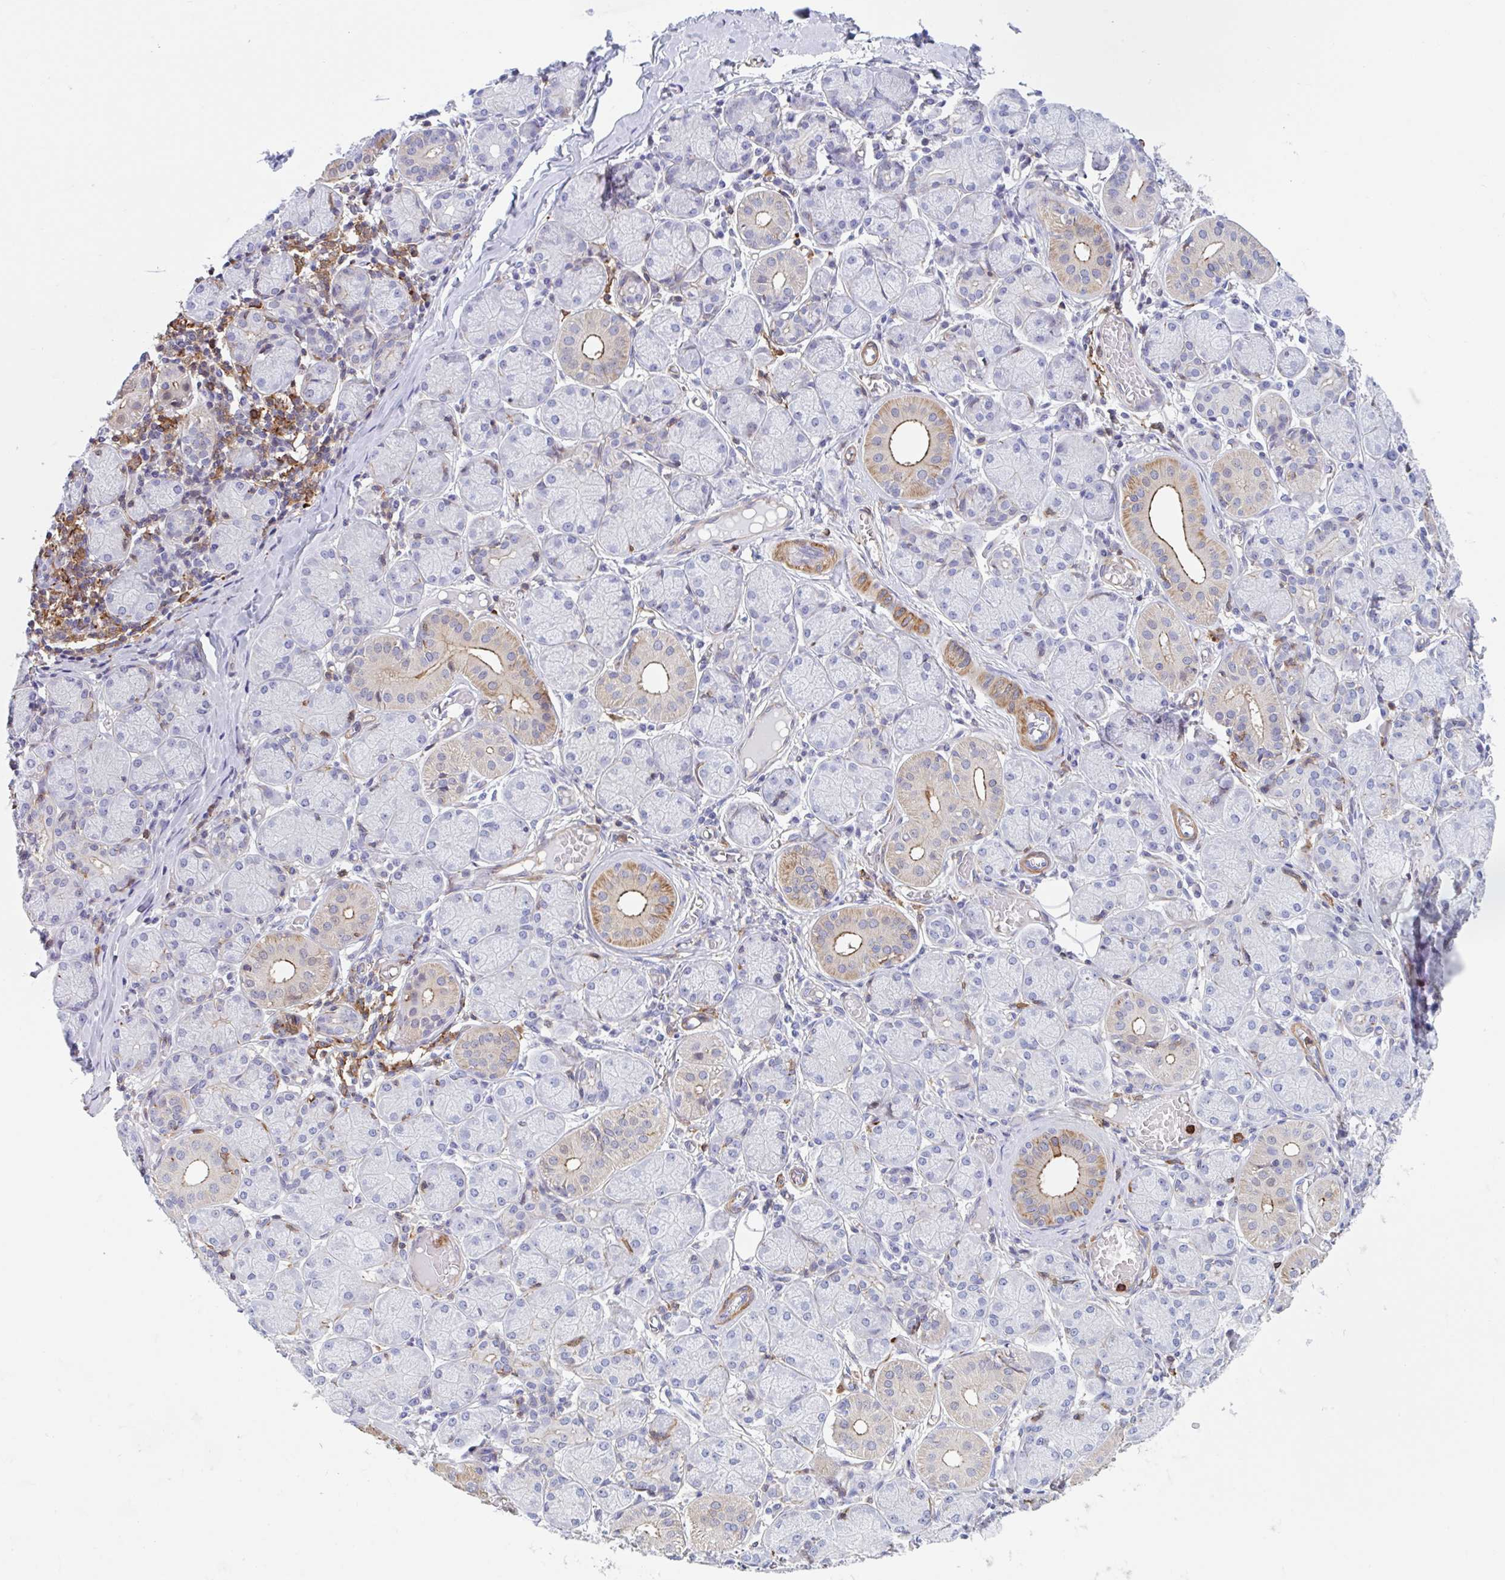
{"staining": {"intensity": "moderate", "quantity": "<25%", "location": "cytoplasmic/membranous"}, "tissue": "salivary gland", "cell_type": "Glandular cells", "image_type": "normal", "snomed": [{"axis": "morphology", "description": "Normal tissue, NOS"}, {"axis": "topography", "description": "Salivary gland"}], "caption": "Salivary gland stained with a brown dye shows moderate cytoplasmic/membranous positive staining in about <25% of glandular cells.", "gene": "EFHD1", "patient": {"sex": "female", "age": 24}}